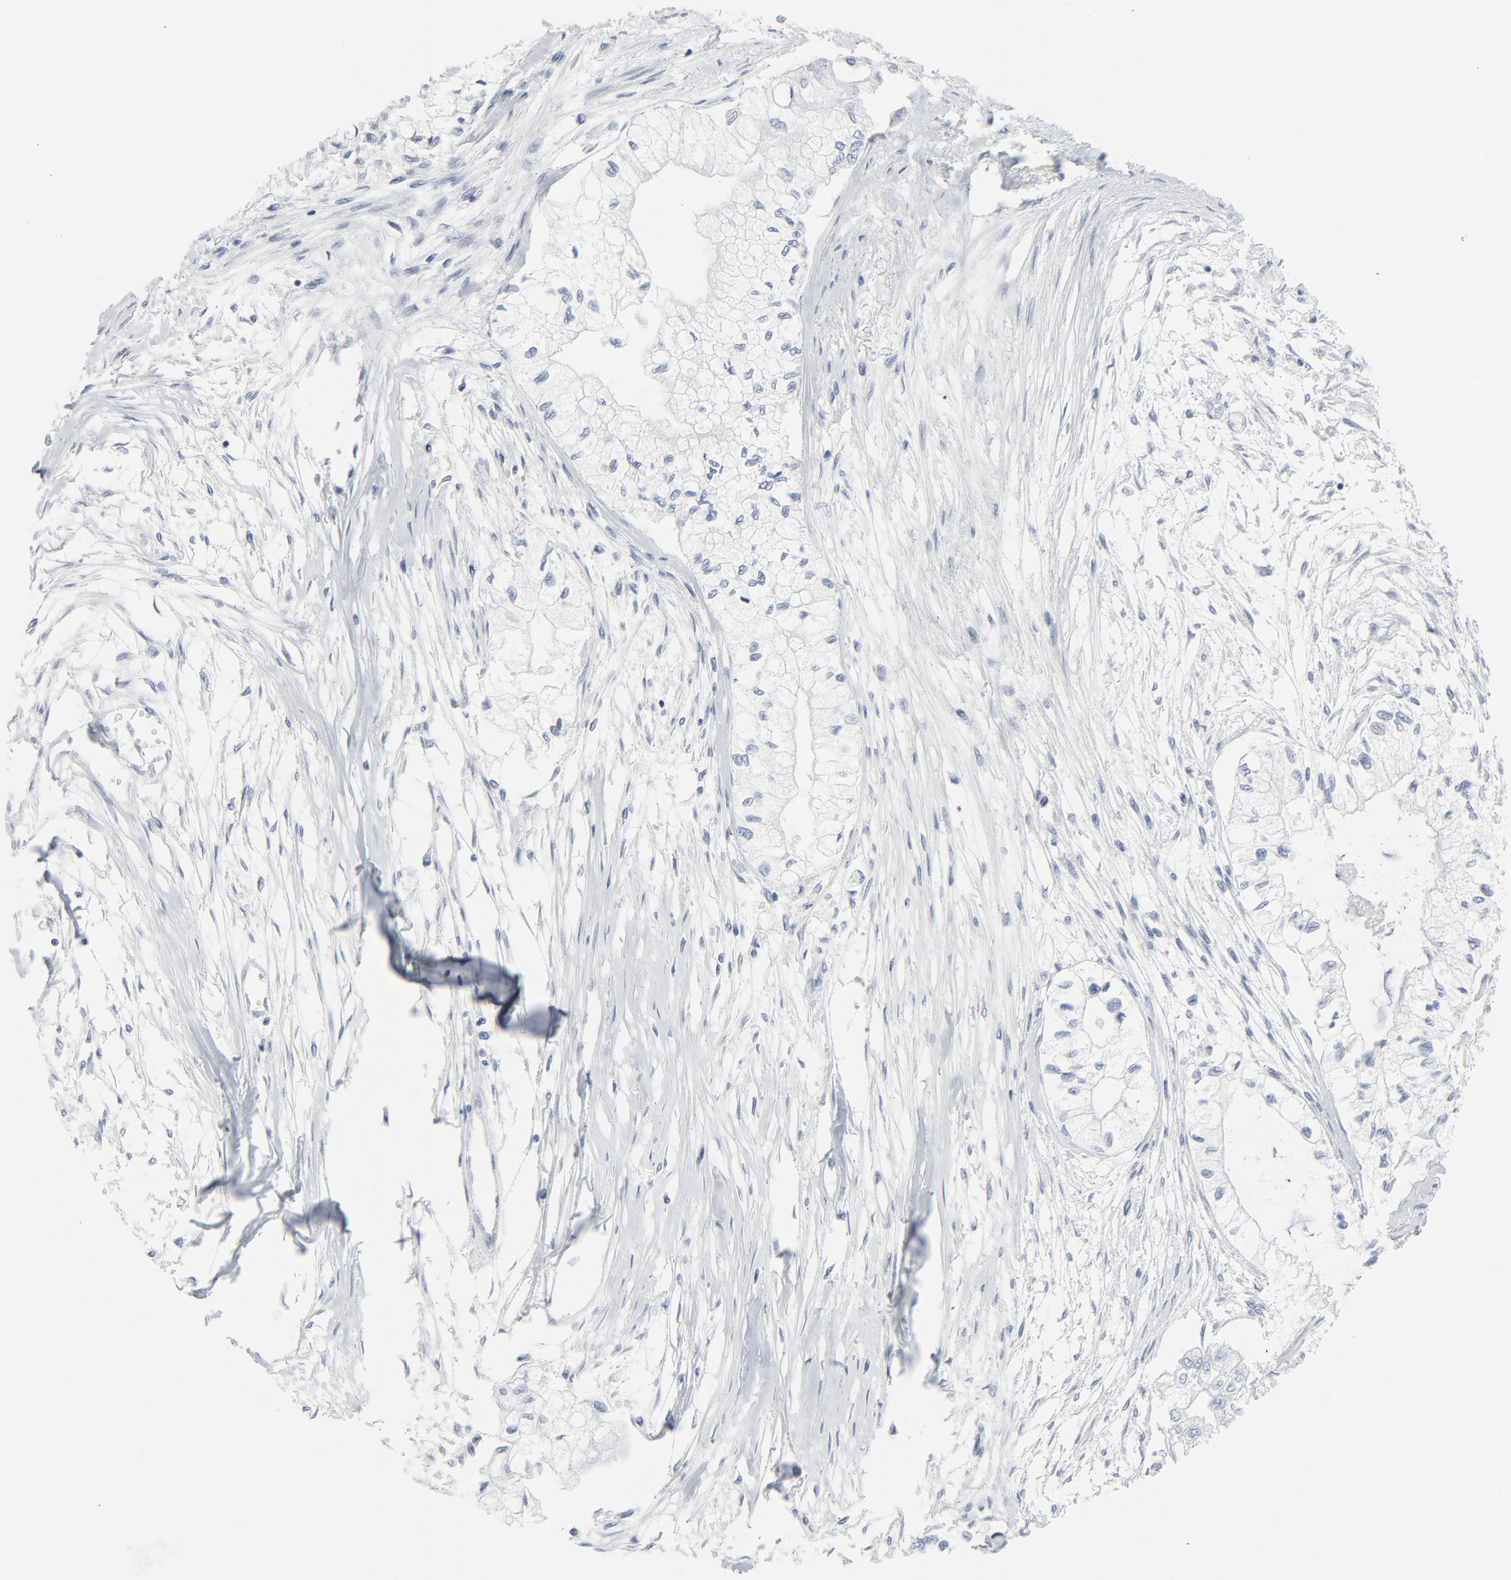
{"staining": {"intensity": "negative", "quantity": "none", "location": "none"}, "tissue": "pancreatic cancer", "cell_type": "Tumor cells", "image_type": "cancer", "snomed": [{"axis": "morphology", "description": "Adenocarcinoma, NOS"}, {"axis": "topography", "description": "Pancreas"}], "caption": "DAB immunohistochemical staining of human pancreatic adenocarcinoma demonstrates no significant expression in tumor cells.", "gene": "TUBB1", "patient": {"sex": "male", "age": 79}}